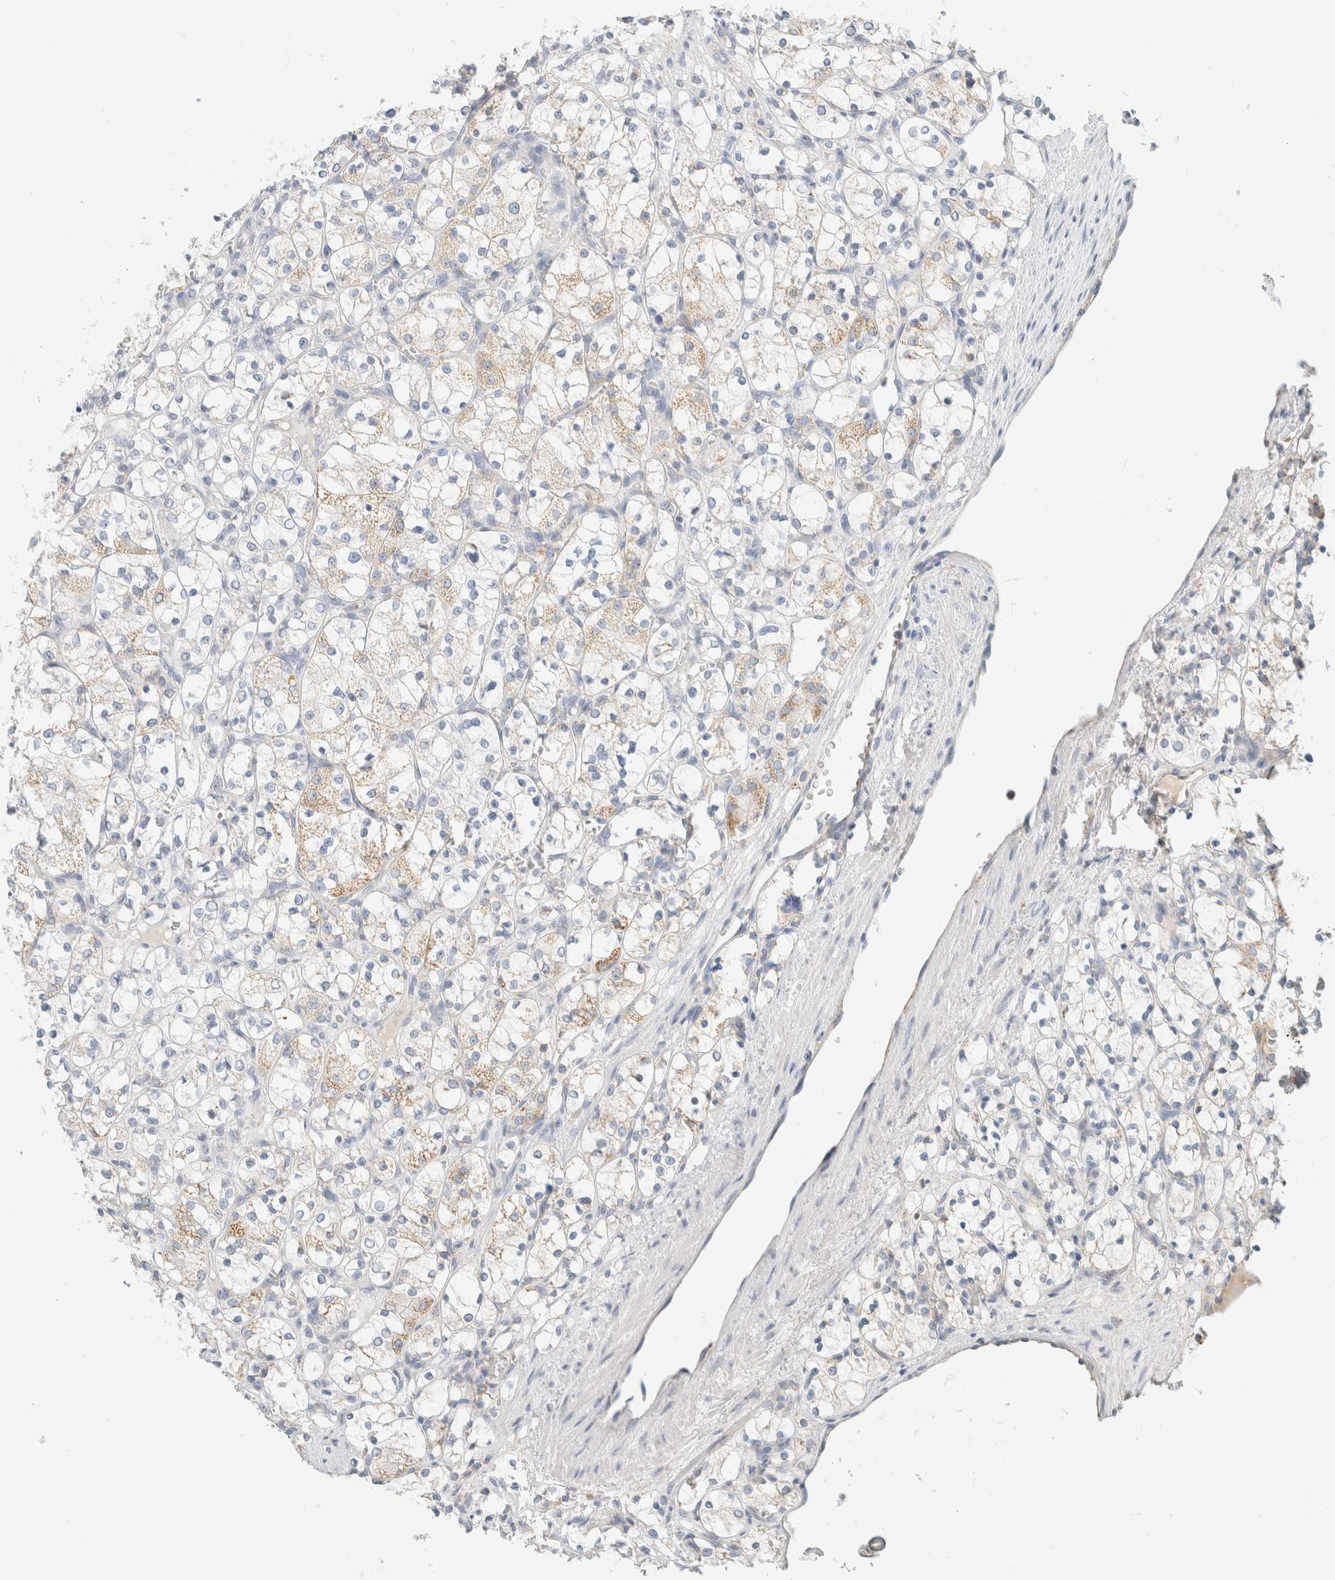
{"staining": {"intensity": "moderate", "quantity": "<25%", "location": "cytoplasmic/membranous"}, "tissue": "renal cancer", "cell_type": "Tumor cells", "image_type": "cancer", "snomed": [{"axis": "morphology", "description": "Adenocarcinoma, NOS"}, {"axis": "topography", "description": "Kidney"}], "caption": "Moderate cytoplasmic/membranous staining is identified in about <25% of tumor cells in renal adenocarcinoma.", "gene": "HDHD3", "patient": {"sex": "female", "age": 69}}